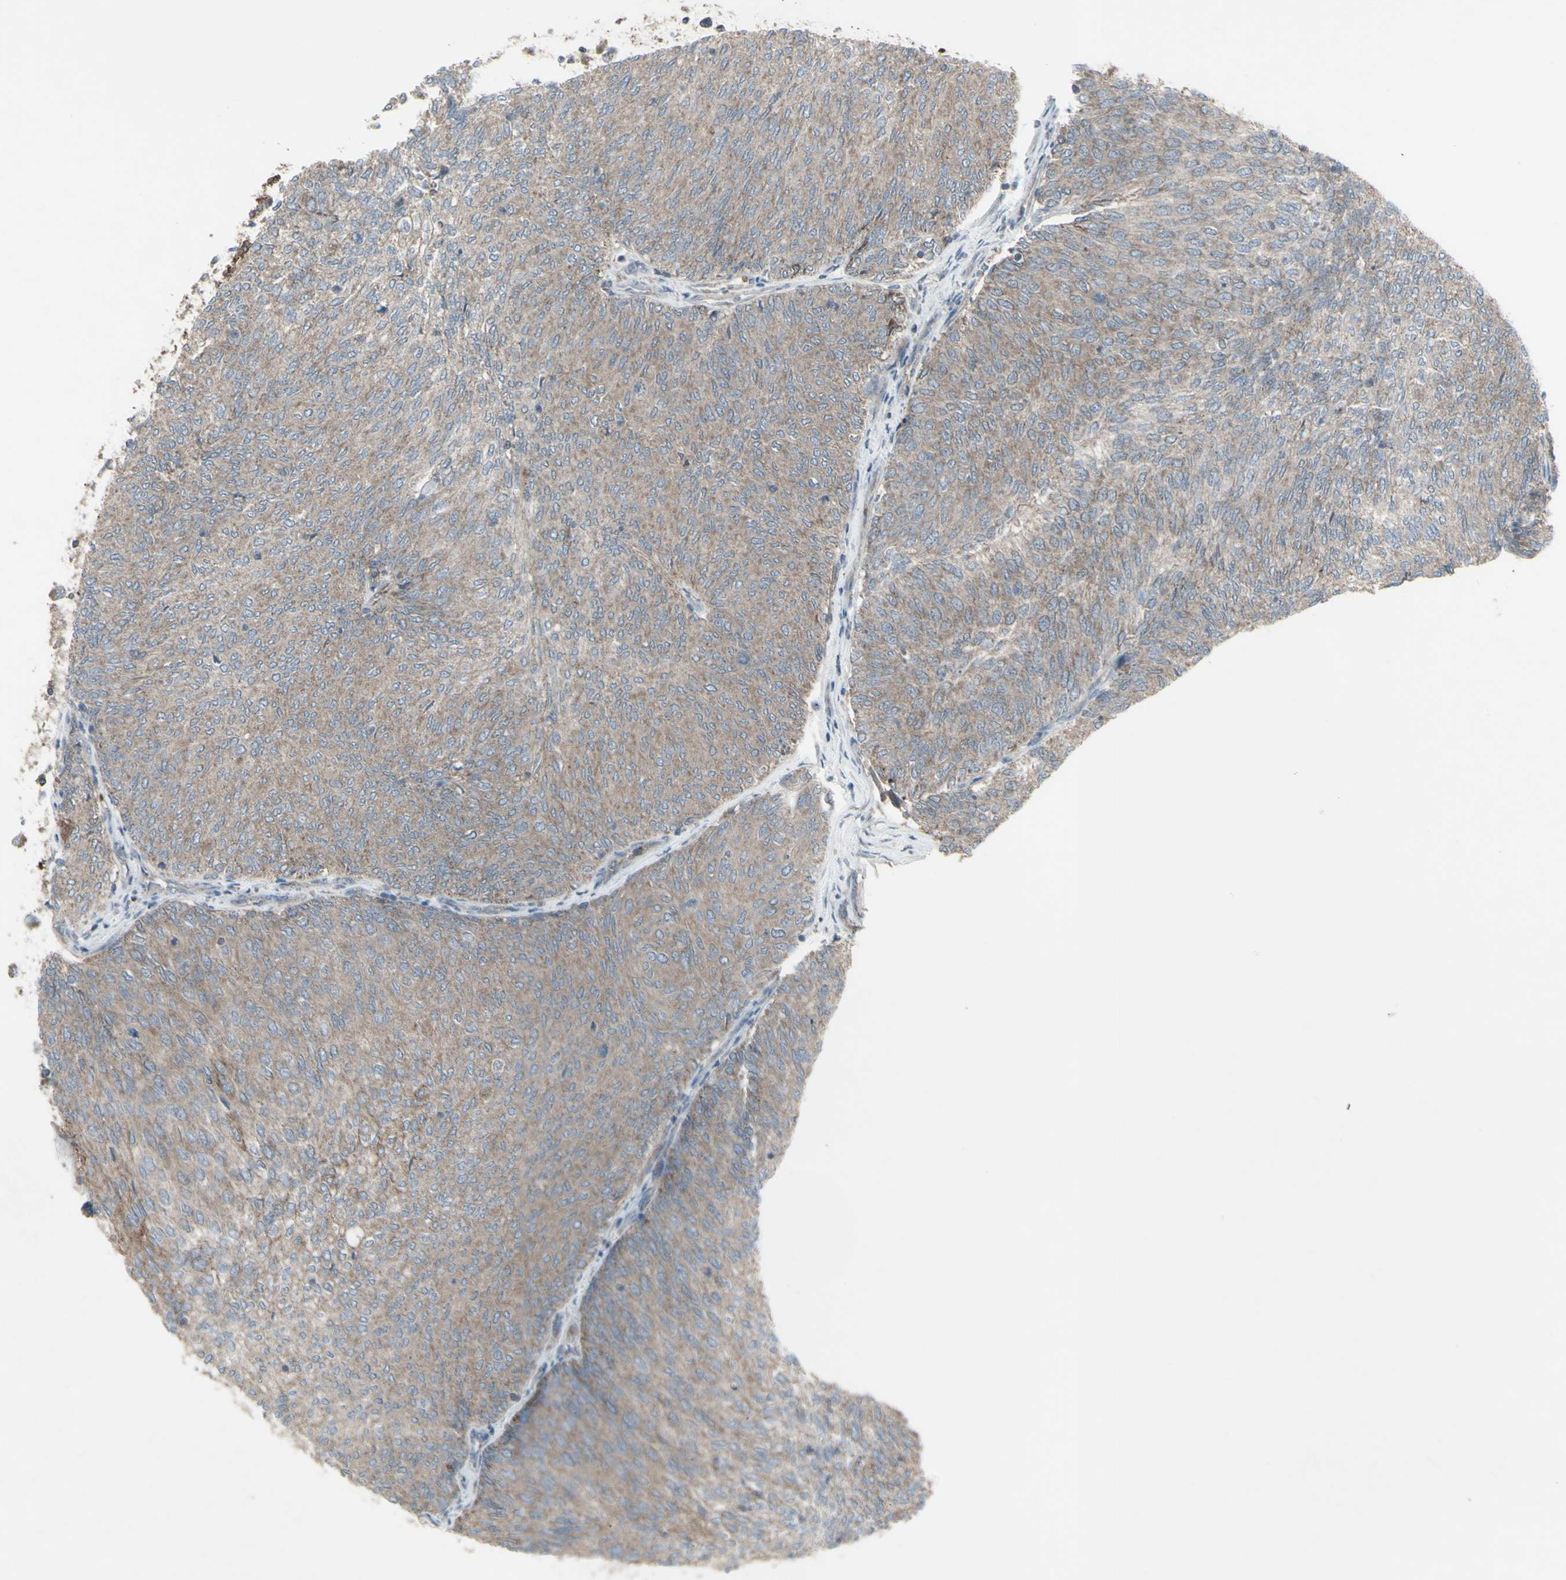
{"staining": {"intensity": "weak", "quantity": ">75%", "location": "cytoplasmic/membranous"}, "tissue": "urothelial cancer", "cell_type": "Tumor cells", "image_type": "cancer", "snomed": [{"axis": "morphology", "description": "Urothelial carcinoma, Low grade"}, {"axis": "topography", "description": "Urinary bladder"}], "caption": "A low amount of weak cytoplasmic/membranous positivity is present in about >75% of tumor cells in urothelial cancer tissue.", "gene": "SHC1", "patient": {"sex": "female", "age": 79}}